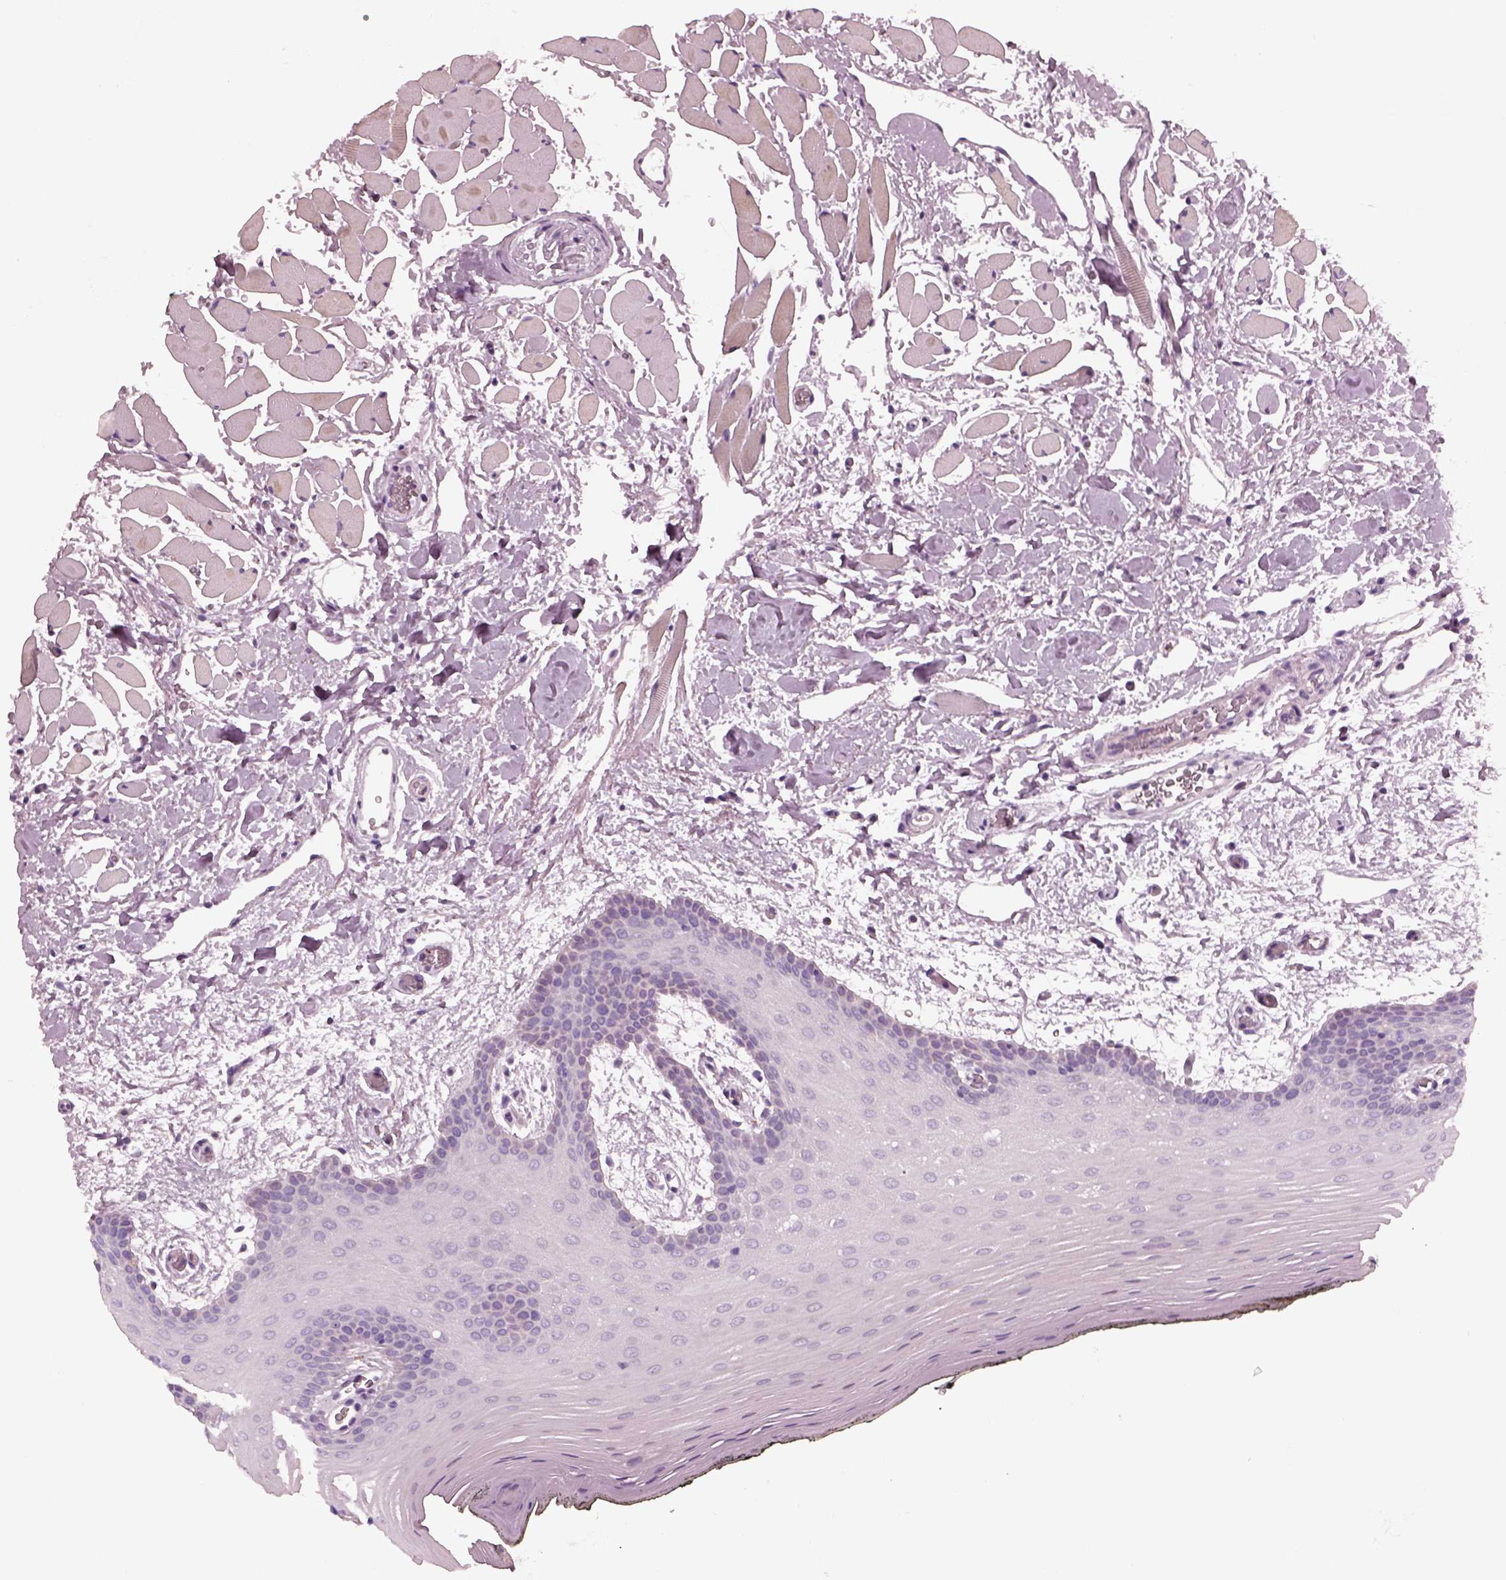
{"staining": {"intensity": "negative", "quantity": "none", "location": "none"}, "tissue": "oral mucosa", "cell_type": "Squamous epithelial cells", "image_type": "normal", "snomed": [{"axis": "morphology", "description": "Normal tissue, NOS"}, {"axis": "topography", "description": "Oral tissue"}, {"axis": "topography", "description": "Head-Neck"}], "caption": "High power microscopy histopathology image of an immunohistochemistry image of unremarkable oral mucosa, revealing no significant staining in squamous epithelial cells.", "gene": "SLAMF8", "patient": {"sex": "male", "age": 65}}